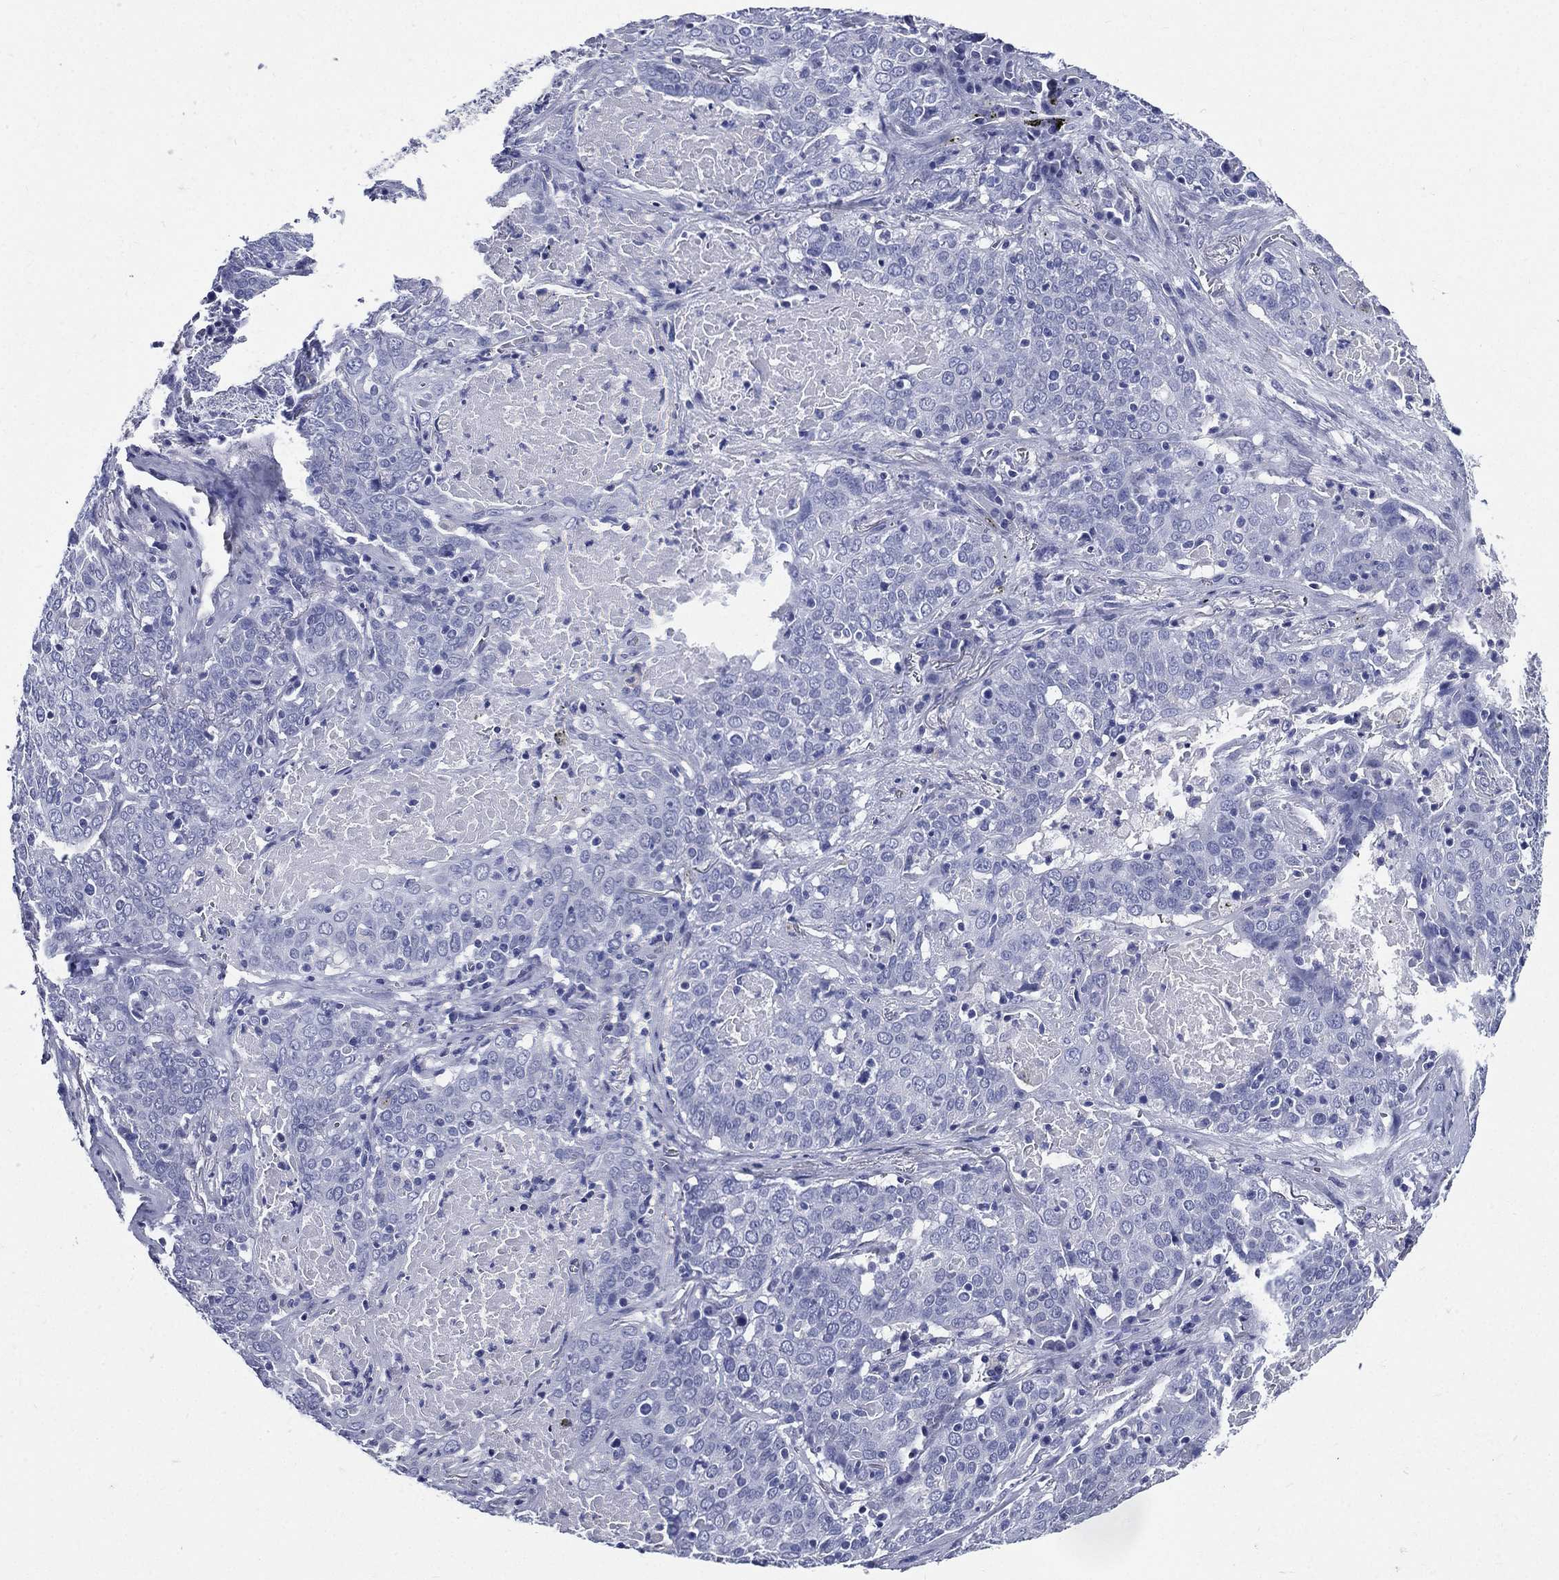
{"staining": {"intensity": "negative", "quantity": "none", "location": "none"}, "tissue": "lung cancer", "cell_type": "Tumor cells", "image_type": "cancer", "snomed": [{"axis": "morphology", "description": "Squamous cell carcinoma, NOS"}, {"axis": "topography", "description": "Lung"}], "caption": "Protein analysis of lung cancer (squamous cell carcinoma) demonstrates no significant positivity in tumor cells.", "gene": "DPYS", "patient": {"sex": "male", "age": 82}}